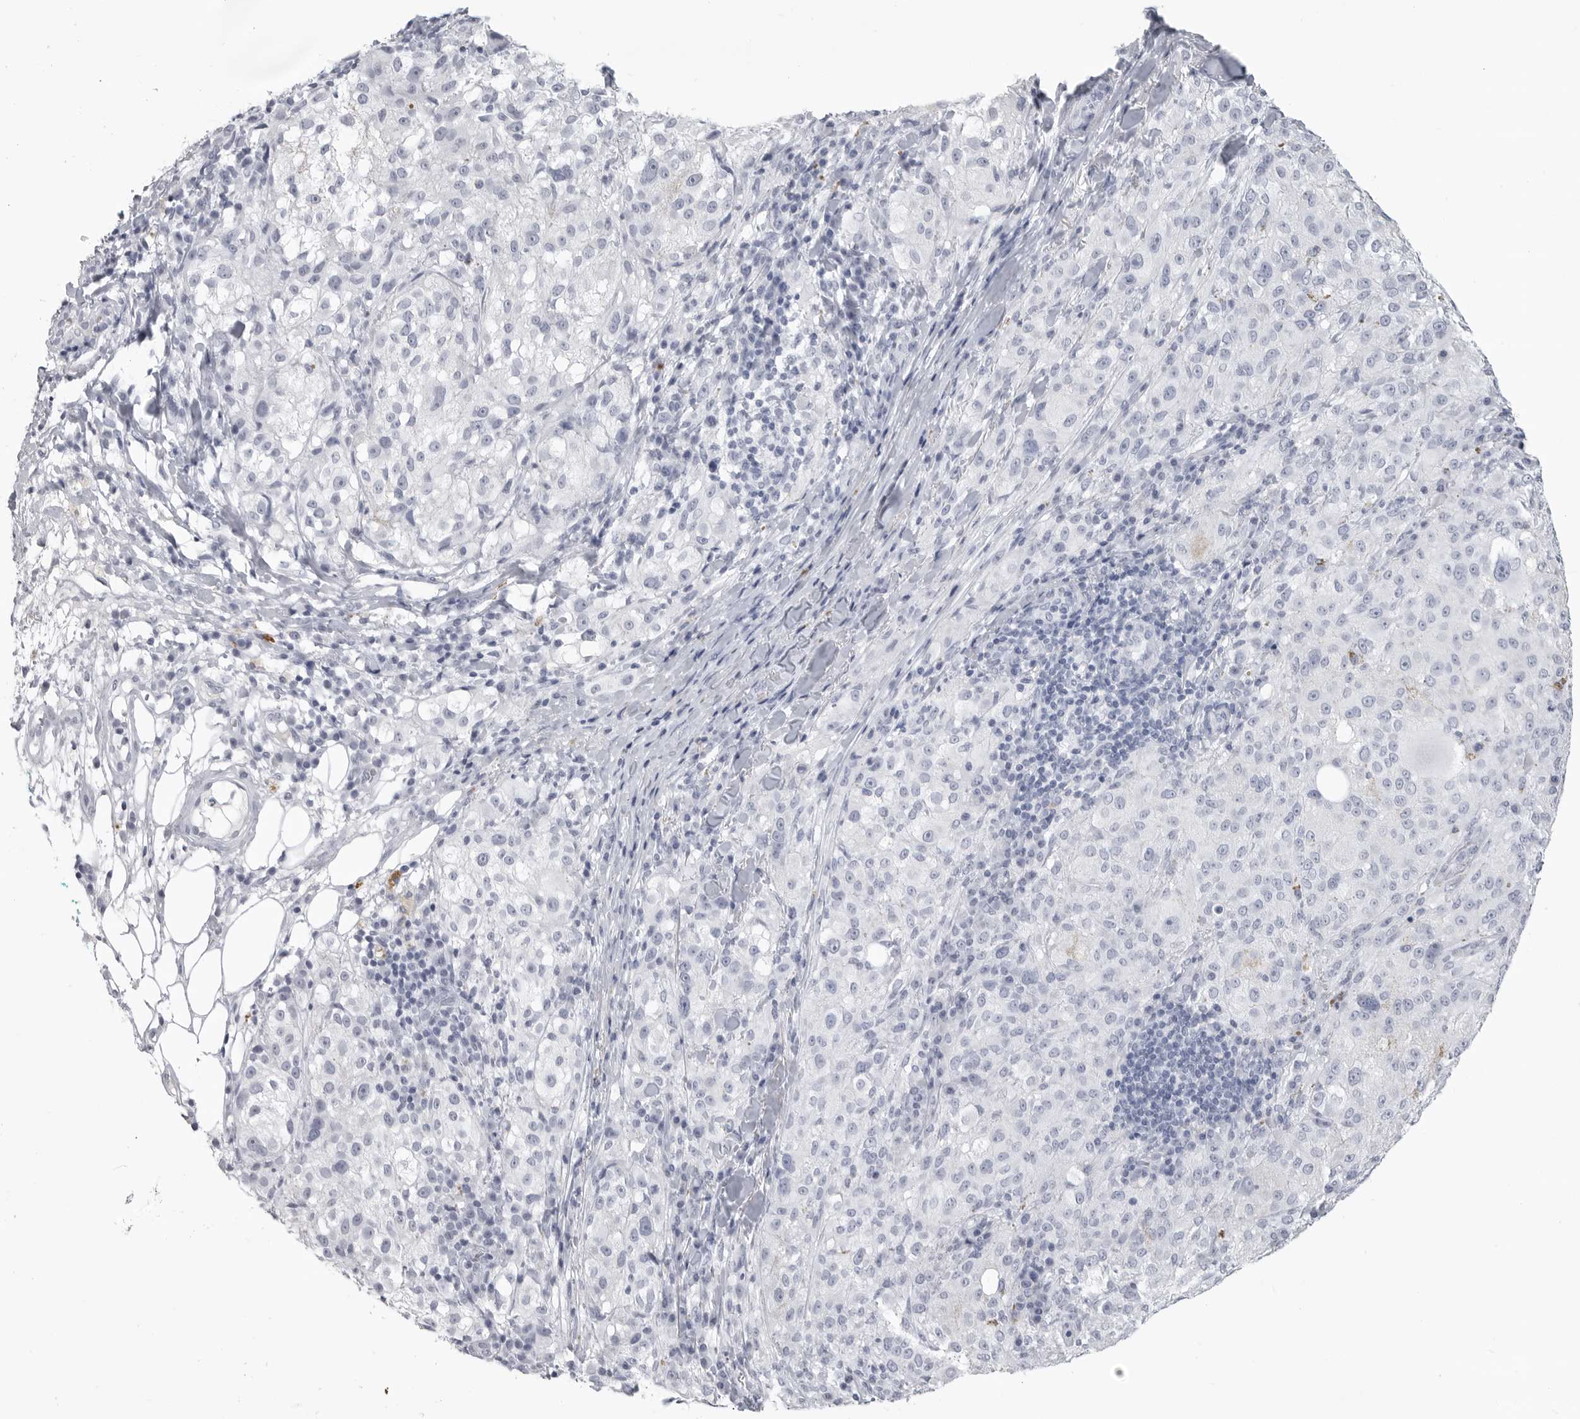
{"staining": {"intensity": "negative", "quantity": "none", "location": "none"}, "tissue": "melanoma", "cell_type": "Tumor cells", "image_type": "cancer", "snomed": [{"axis": "morphology", "description": "Necrosis, NOS"}, {"axis": "morphology", "description": "Malignant melanoma, NOS"}, {"axis": "topography", "description": "Skin"}], "caption": "Immunohistochemistry micrograph of neoplastic tissue: malignant melanoma stained with DAB exhibits no significant protein expression in tumor cells. Brightfield microscopy of immunohistochemistry stained with DAB (brown) and hematoxylin (blue), captured at high magnification.", "gene": "LY6D", "patient": {"sex": "female", "age": 87}}